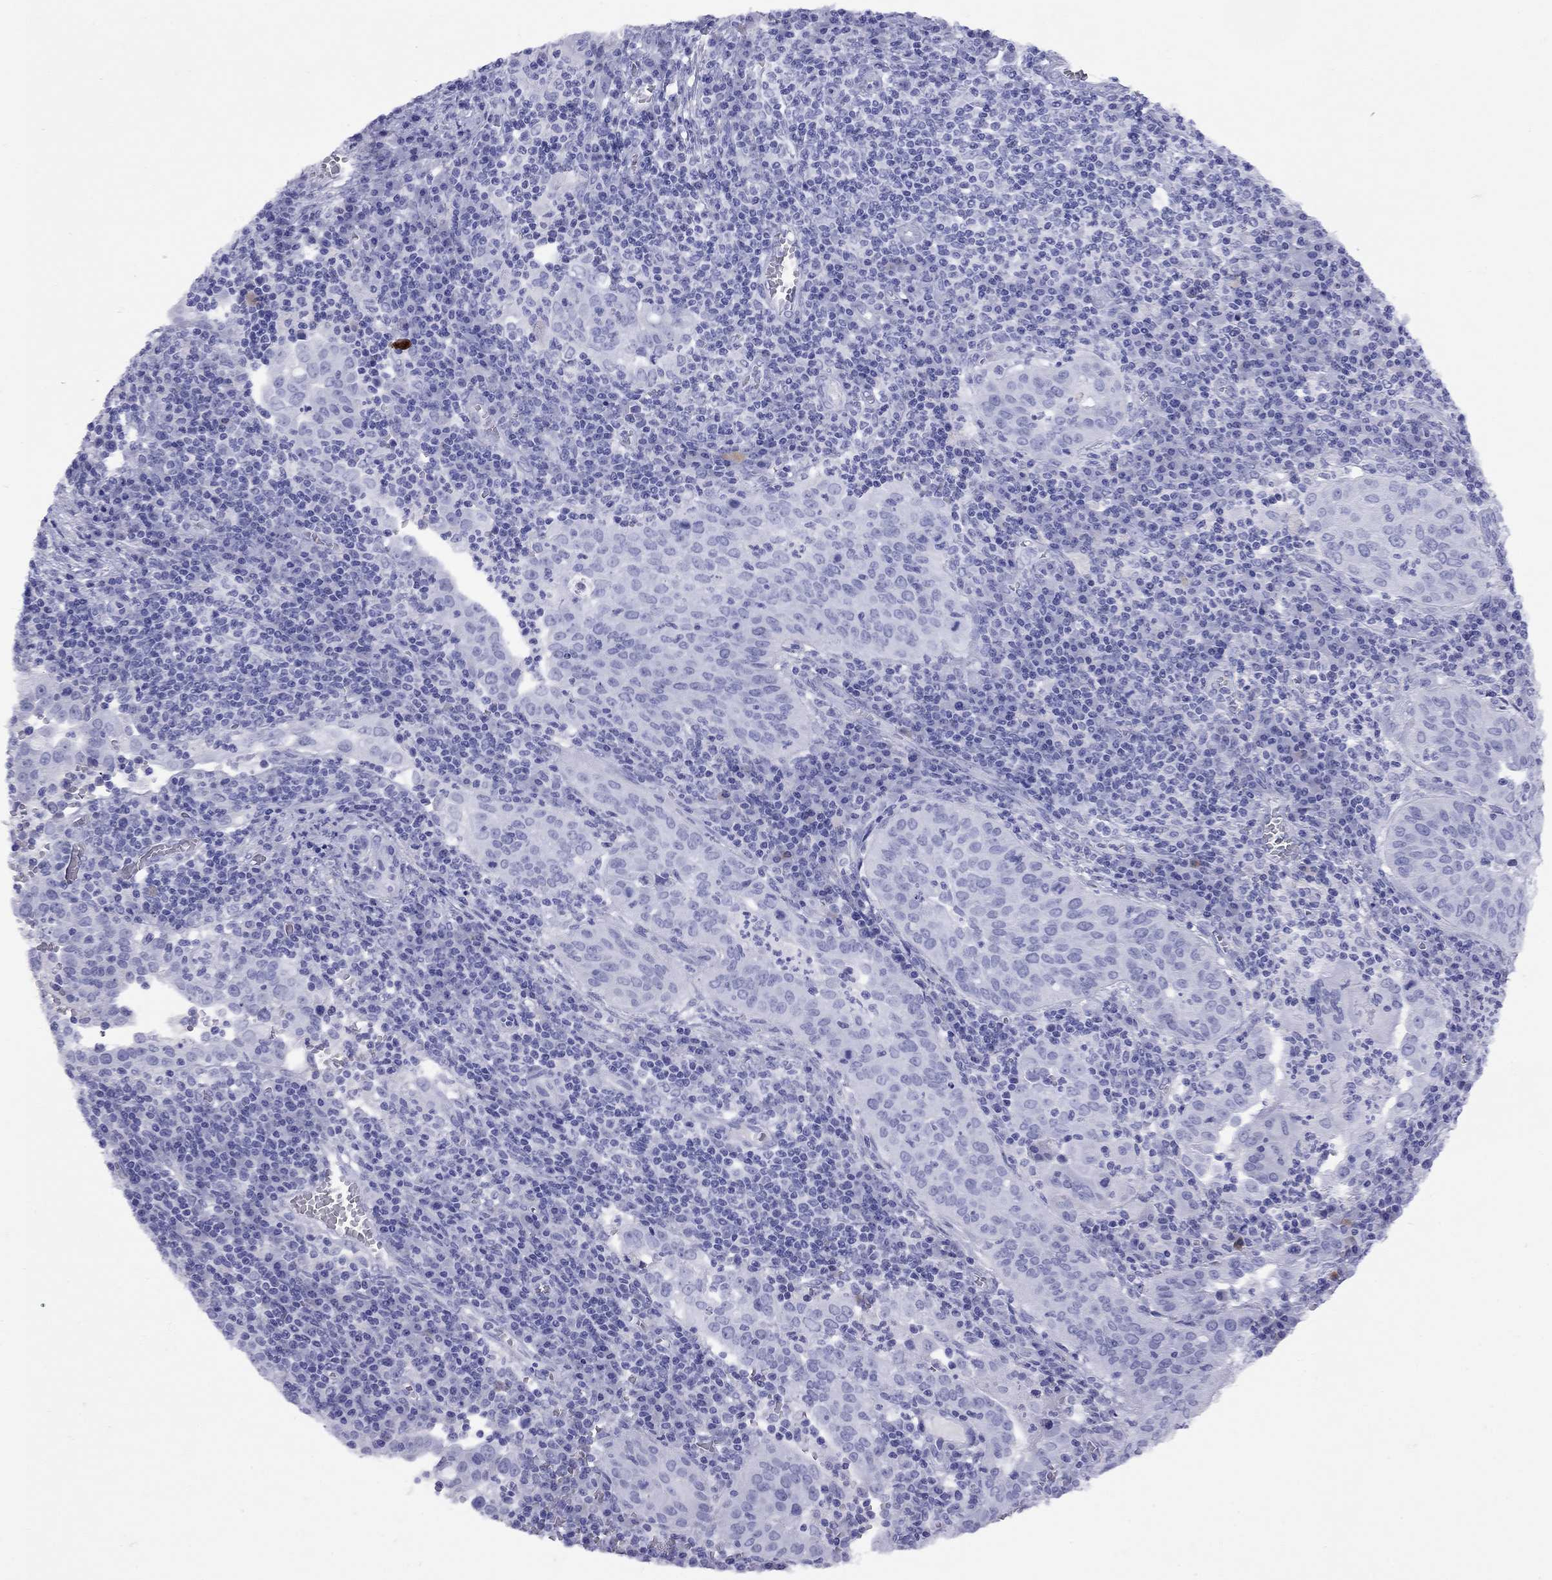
{"staining": {"intensity": "negative", "quantity": "none", "location": "none"}, "tissue": "cervical cancer", "cell_type": "Tumor cells", "image_type": "cancer", "snomed": [{"axis": "morphology", "description": "Squamous cell carcinoma, NOS"}, {"axis": "topography", "description": "Cervix"}], "caption": "Micrograph shows no protein staining in tumor cells of cervical squamous cell carcinoma tissue. (Stains: DAB (3,3'-diaminobenzidine) immunohistochemistry (IHC) with hematoxylin counter stain, Microscopy: brightfield microscopy at high magnification).", "gene": "GRIA2", "patient": {"sex": "female", "age": 39}}